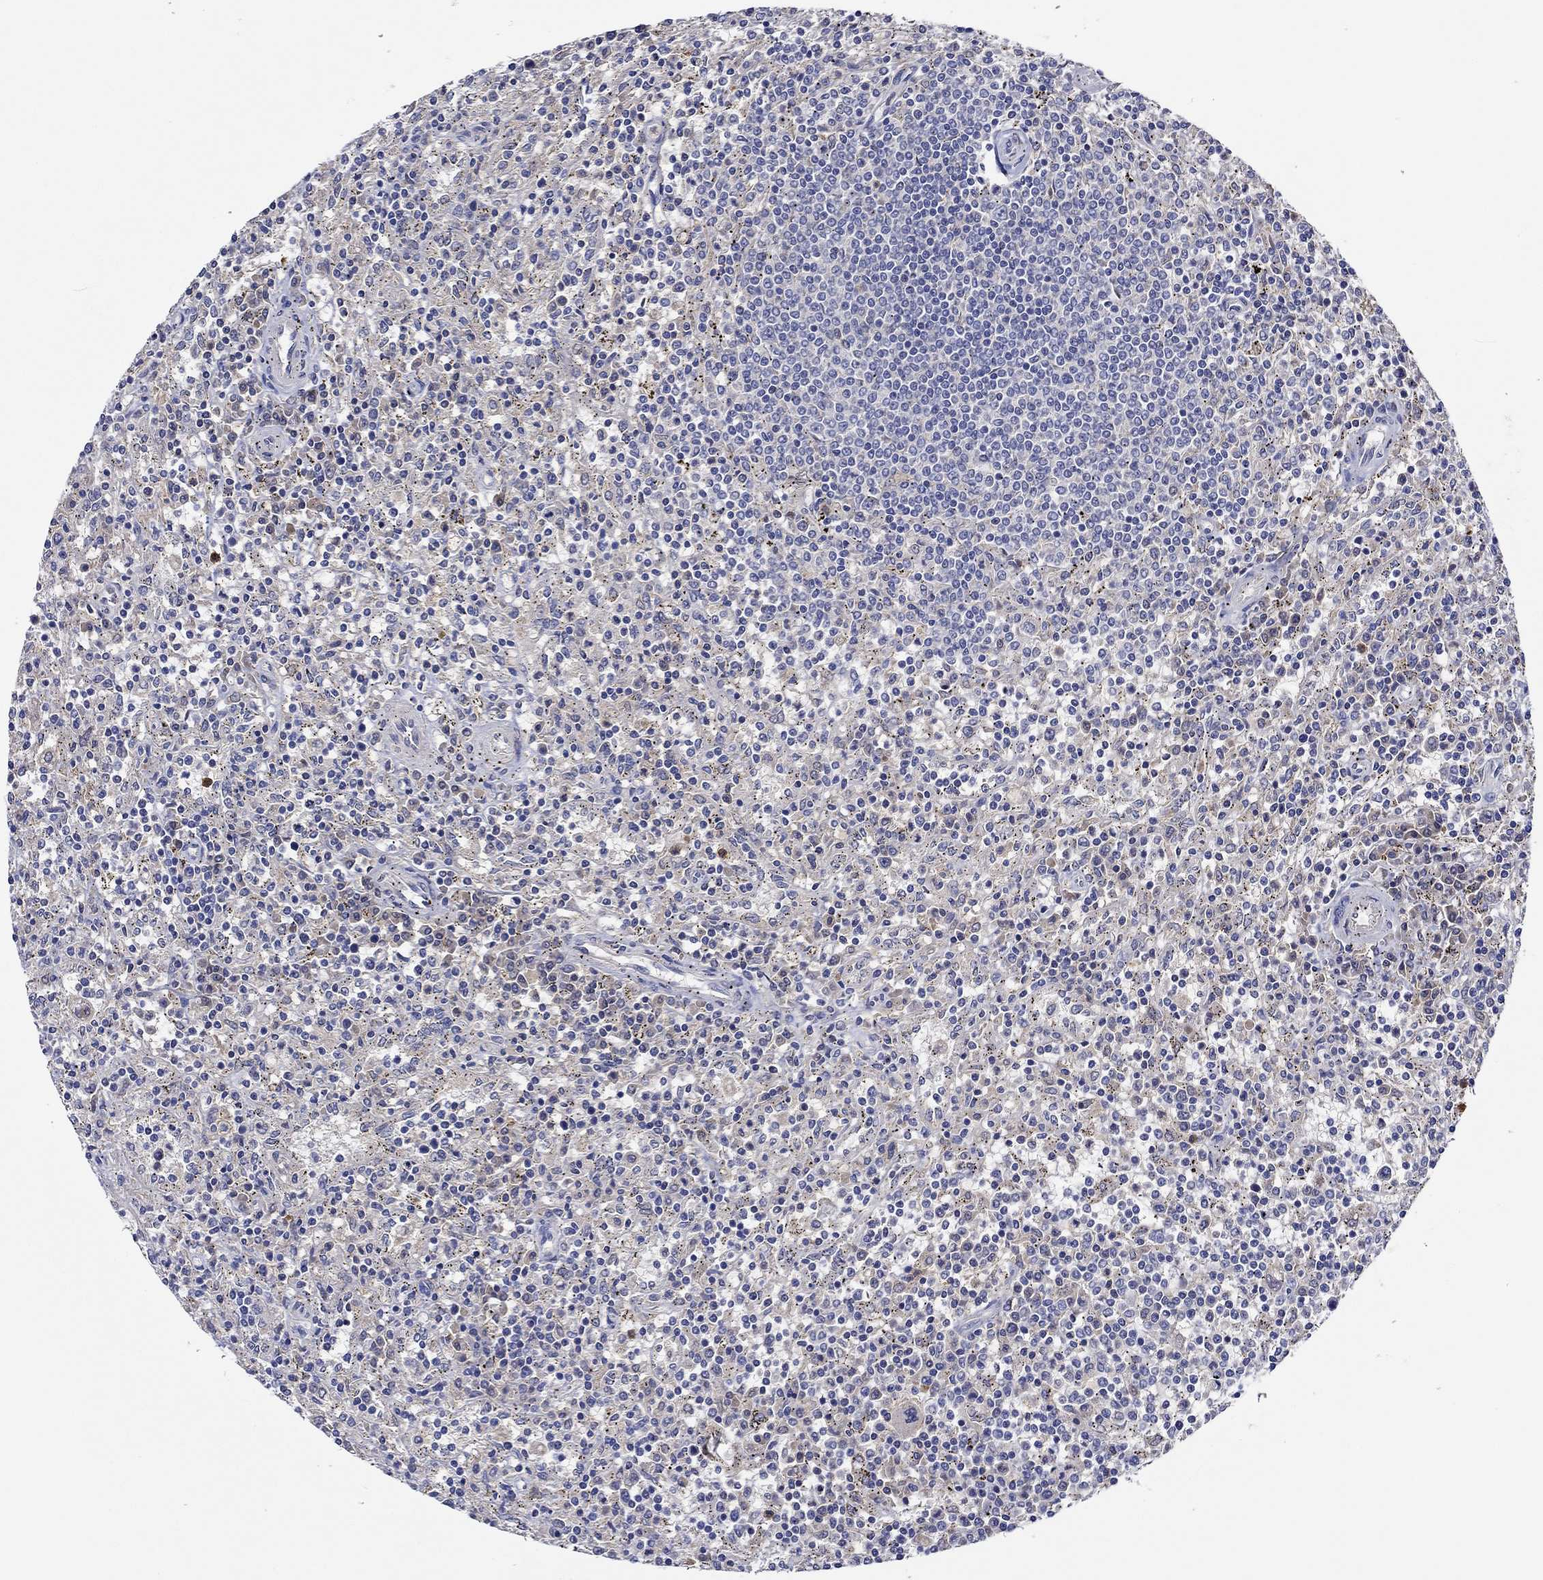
{"staining": {"intensity": "negative", "quantity": "none", "location": "none"}, "tissue": "lymphoma", "cell_type": "Tumor cells", "image_type": "cancer", "snomed": [{"axis": "morphology", "description": "Malignant lymphoma, non-Hodgkin's type, Low grade"}, {"axis": "topography", "description": "Spleen"}], "caption": "Micrograph shows no significant protein positivity in tumor cells of malignant lymphoma, non-Hodgkin's type (low-grade). (Stains: DAB immunohistochemistry with hematoxylin counter stain, Microscopy: brightfield microscopy at high magnification).", "gene": "CHIT1", "patient": {"sex": "male", "age": 62}}